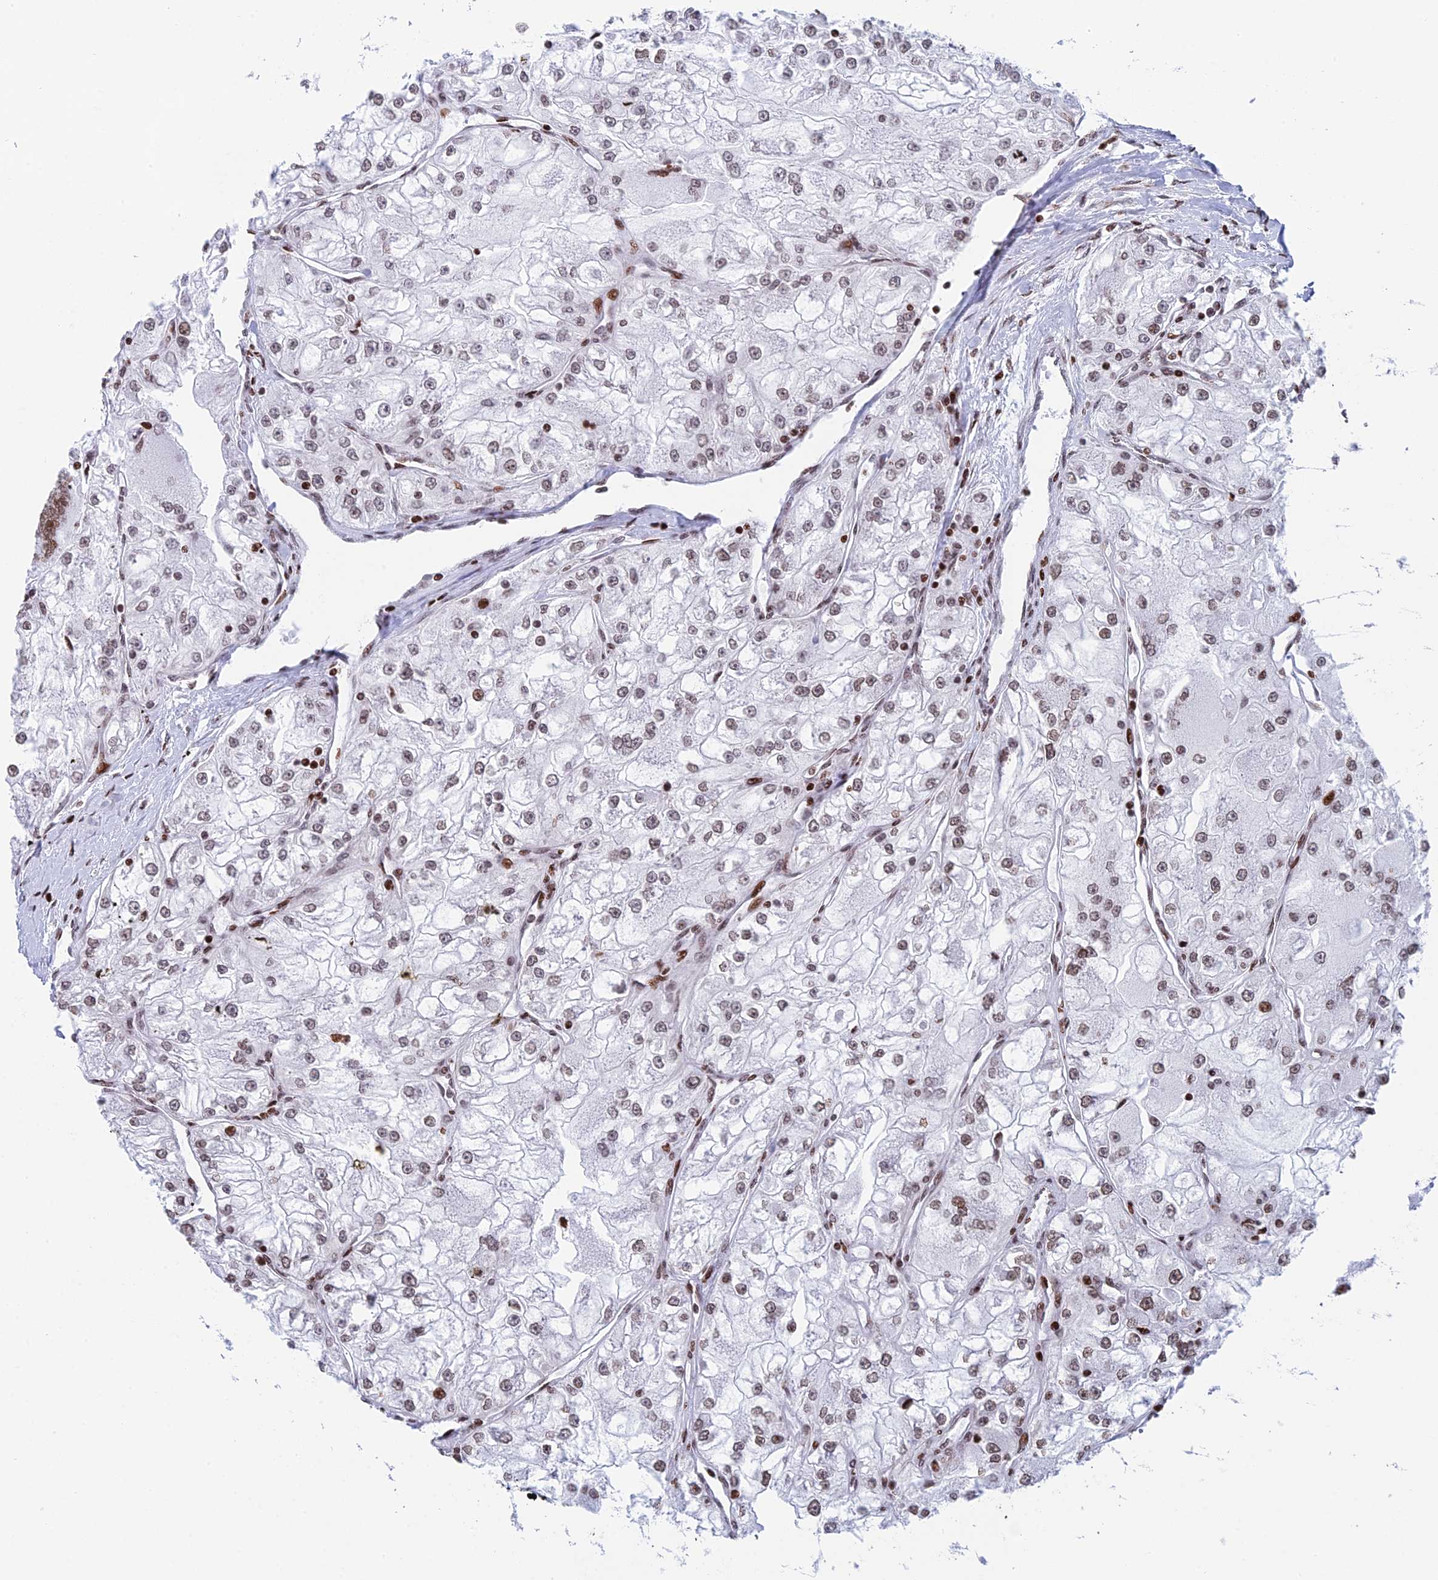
{"staining": {"intensity": "weak", "quantity": "25%-75%", "location": "nuclear"}, "tissue": "renal cancer", "cell_type": "Tumor cells", "image_type": "cancer", "snomed": [{"axis": "morphology", "description": "Adenocarcinoma, NOS"}, {"axis": "topography", "description": "Kidney"}], "caption": "Brown immunohistochemical staining in human renal cancer (adenocarcinoma) reveals weak nuclear staining in about 25%-75% of tumor cells.", "gene": "RPAP1", "patient": {"sex": "female", "age": 72}}